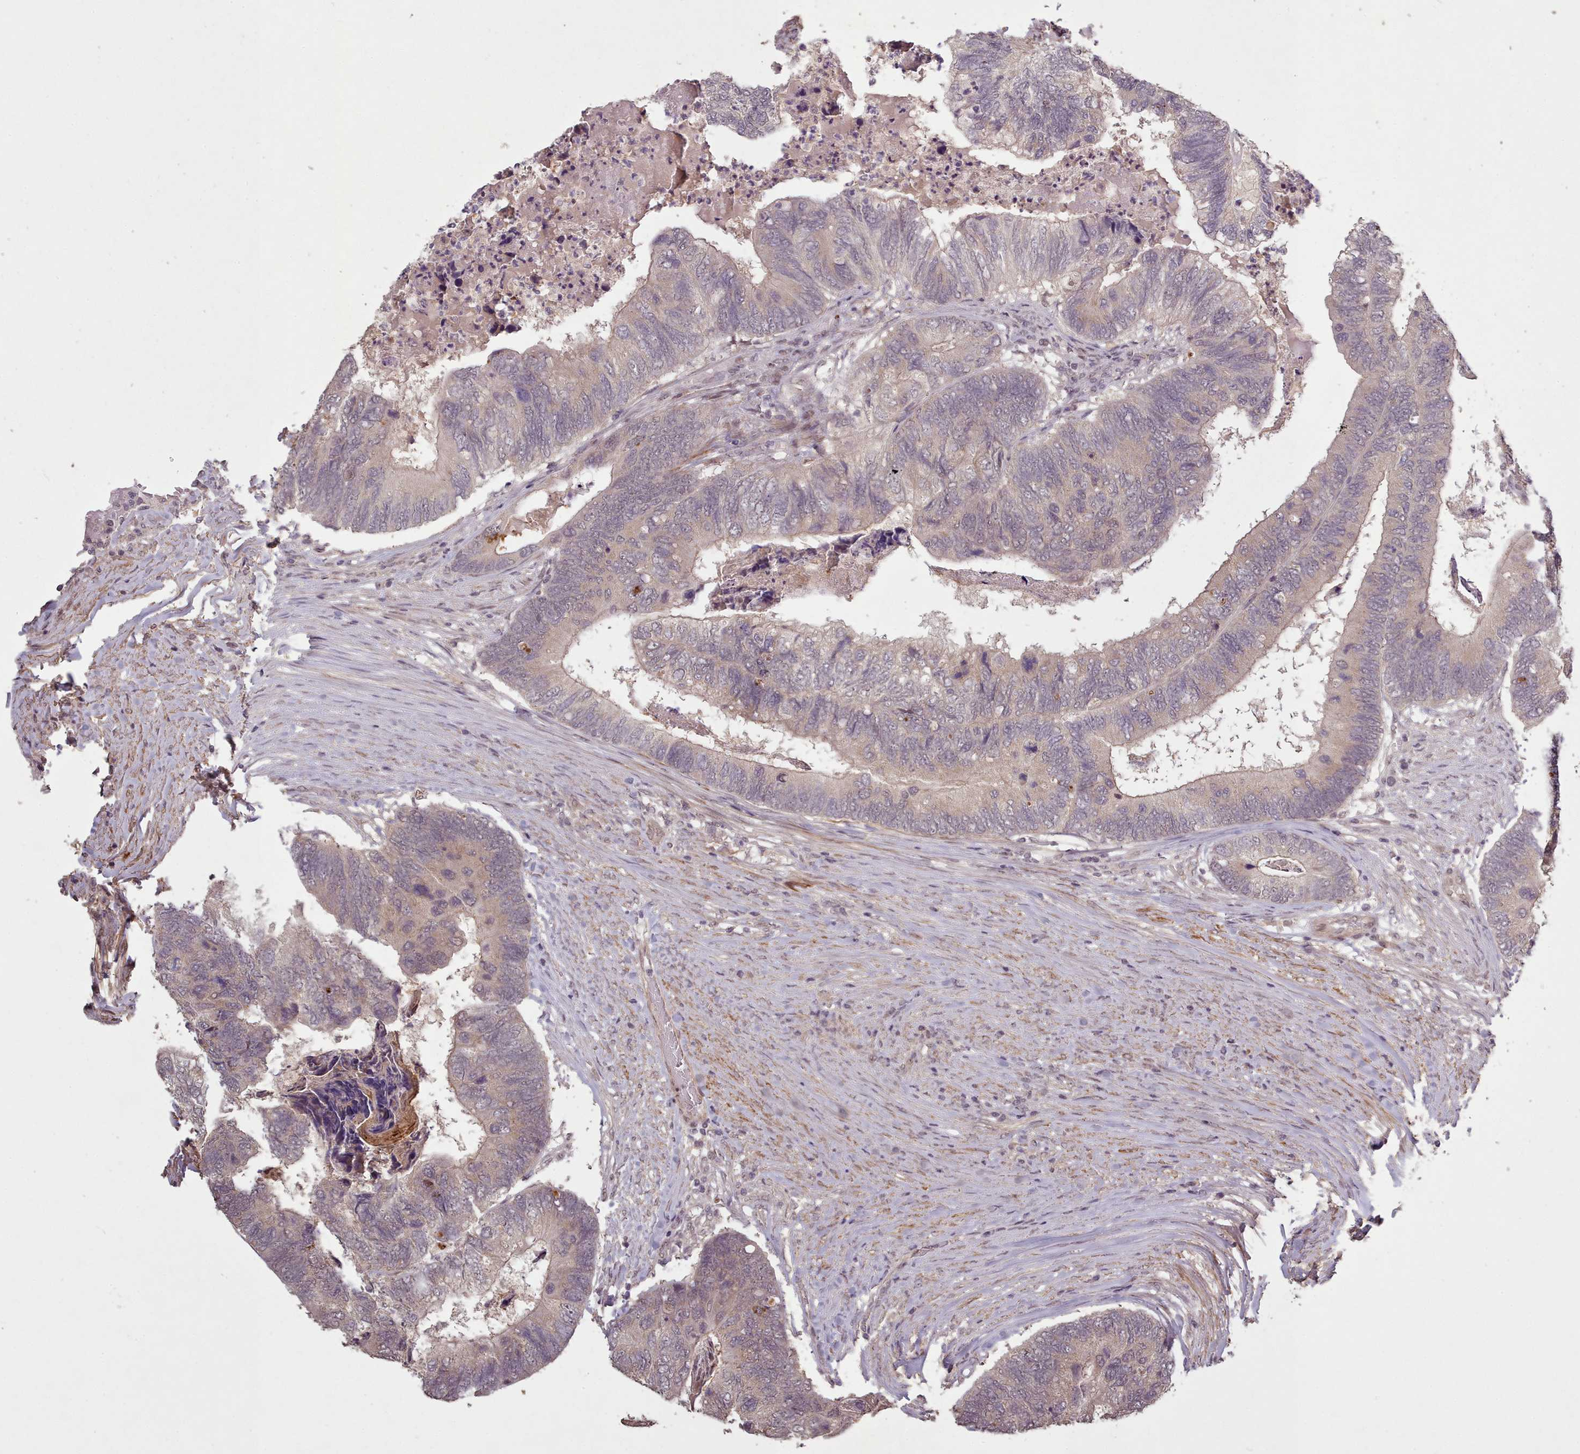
{"staining": {"intensity": "weak", "quantity": "<25%", "location": "cytoplasmic/membranous"}, "tissue": "colorectal cancer", "cell_type": "Tumor cells", "image_type": "cancer", "snomed": [{"axis": "morphology", "description": "Adenocarcinoma, NOS"}, {"axis": "topography", "description": "Colon"}], "caption": "Tumor cells show no significant positivity in colorectal adenocarcinoma.", "gene": "CDC6", "patient": {"sex": "female", "age": 67}}